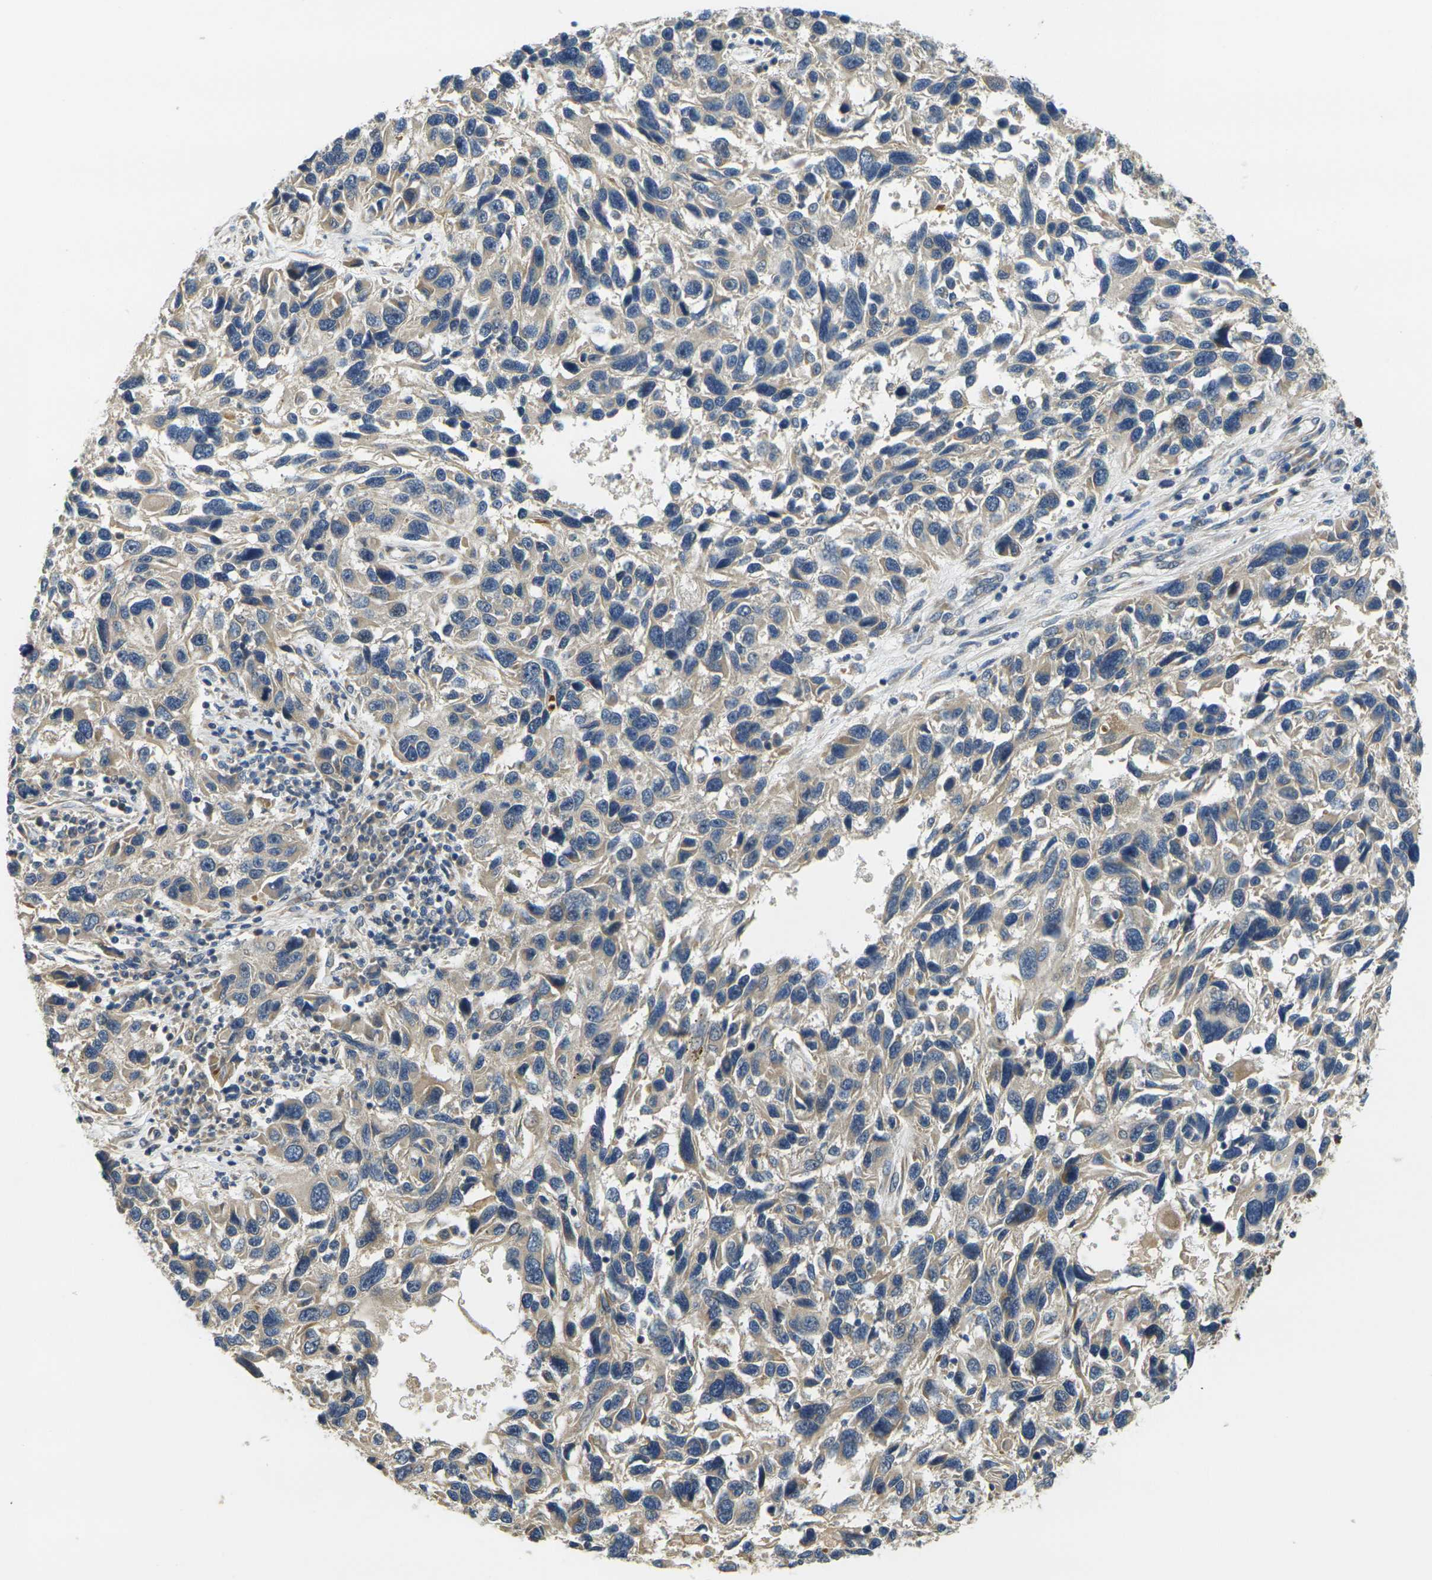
{"staining": {"intensity": "weak", "quantity": "25%-75%", "location": "cytoplasmic/membranous"}, "tissue": "melanoma", "cell_type": "Tumor cells", "image_type": "cancer", "snomed": [{"axis": "morphology", "description": "Malignant melanoma, NOS"}, {"axis": "topography", "description": "Skin"}], "caption": "Melanoma was stained to show a protein in brown. There is low levels of weak cytoplasmic/membranous expression in approximately 25%-75% of tumor cells.", "gene": "MINAR2", "patient": {"sex": "male", "age": 53}}